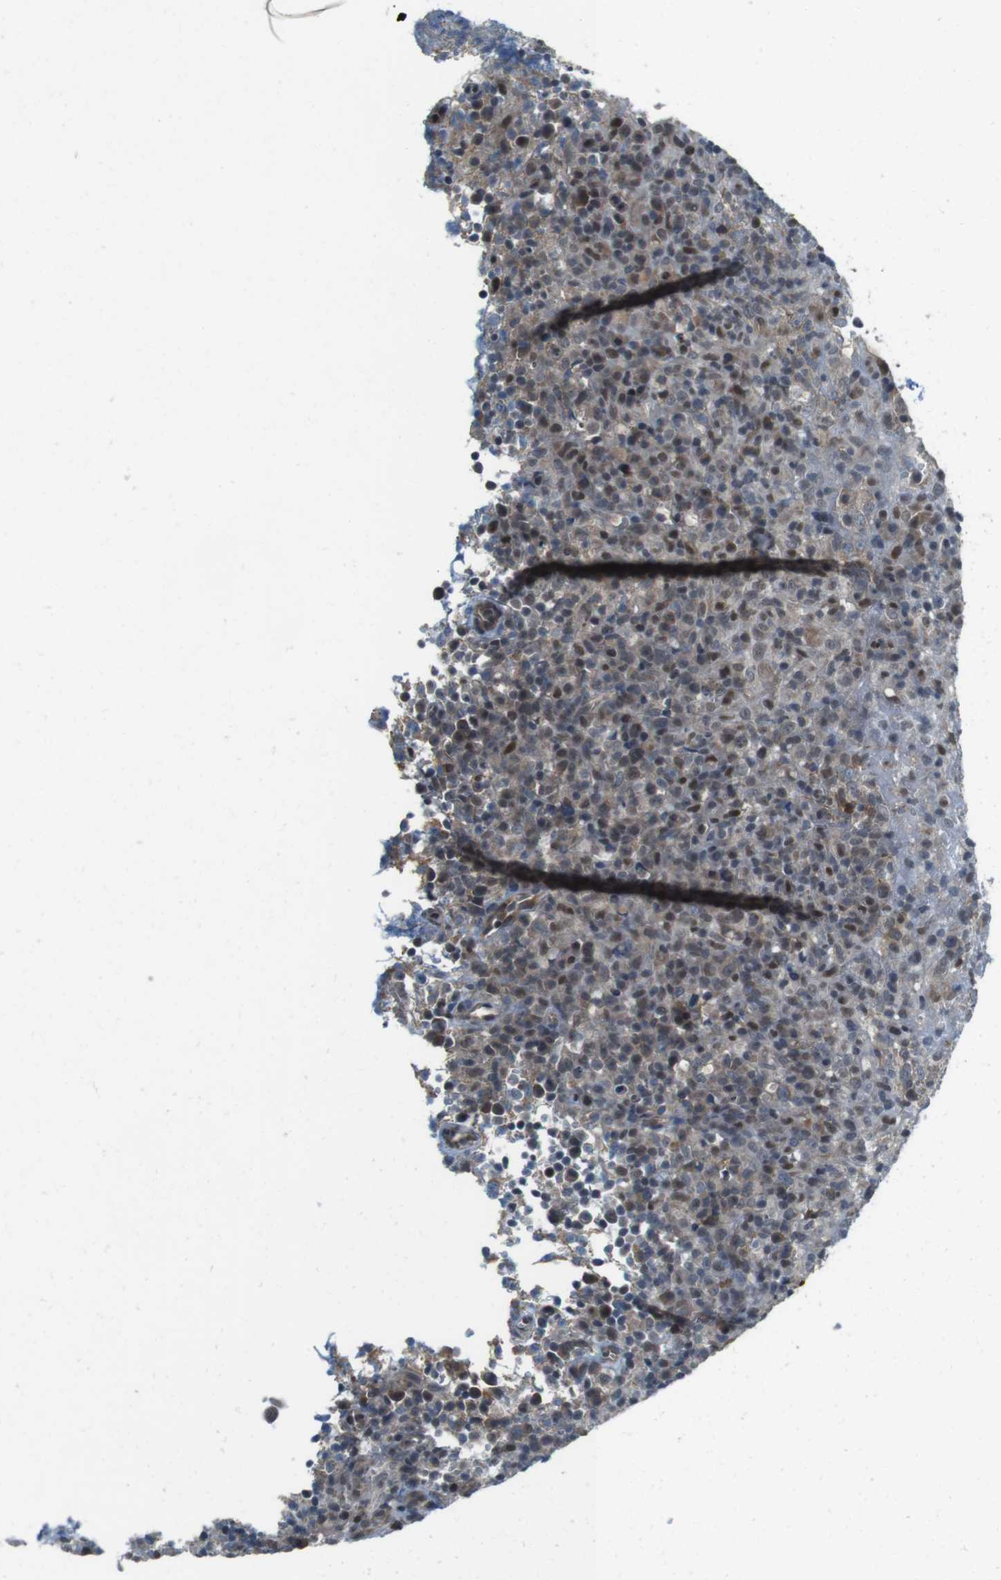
{"staining": {"intensity": "weak", "quantity": ">75%", "location": "cytoplasmic/membranous,nuclear"}, "tissue": "lymphoma", "cell_type": "Tumor cells", "image_type": "cancer", "snomed": [{"axis": "morphology", "description": "Malignant lymphoma, non-Hodgkin's type, High grade"}, {"axis": "topography", "description": "Lymph node"}], "caption": "This micrograph reveals immunohistochemistry (IHC) staining of lymphoma, with low weak cytoplasmic/membranous and nuclear staining in about >75% of tumor cells.", "gene": "MAPKAPK5", "patient": {"sex": "female", "age": 76}}